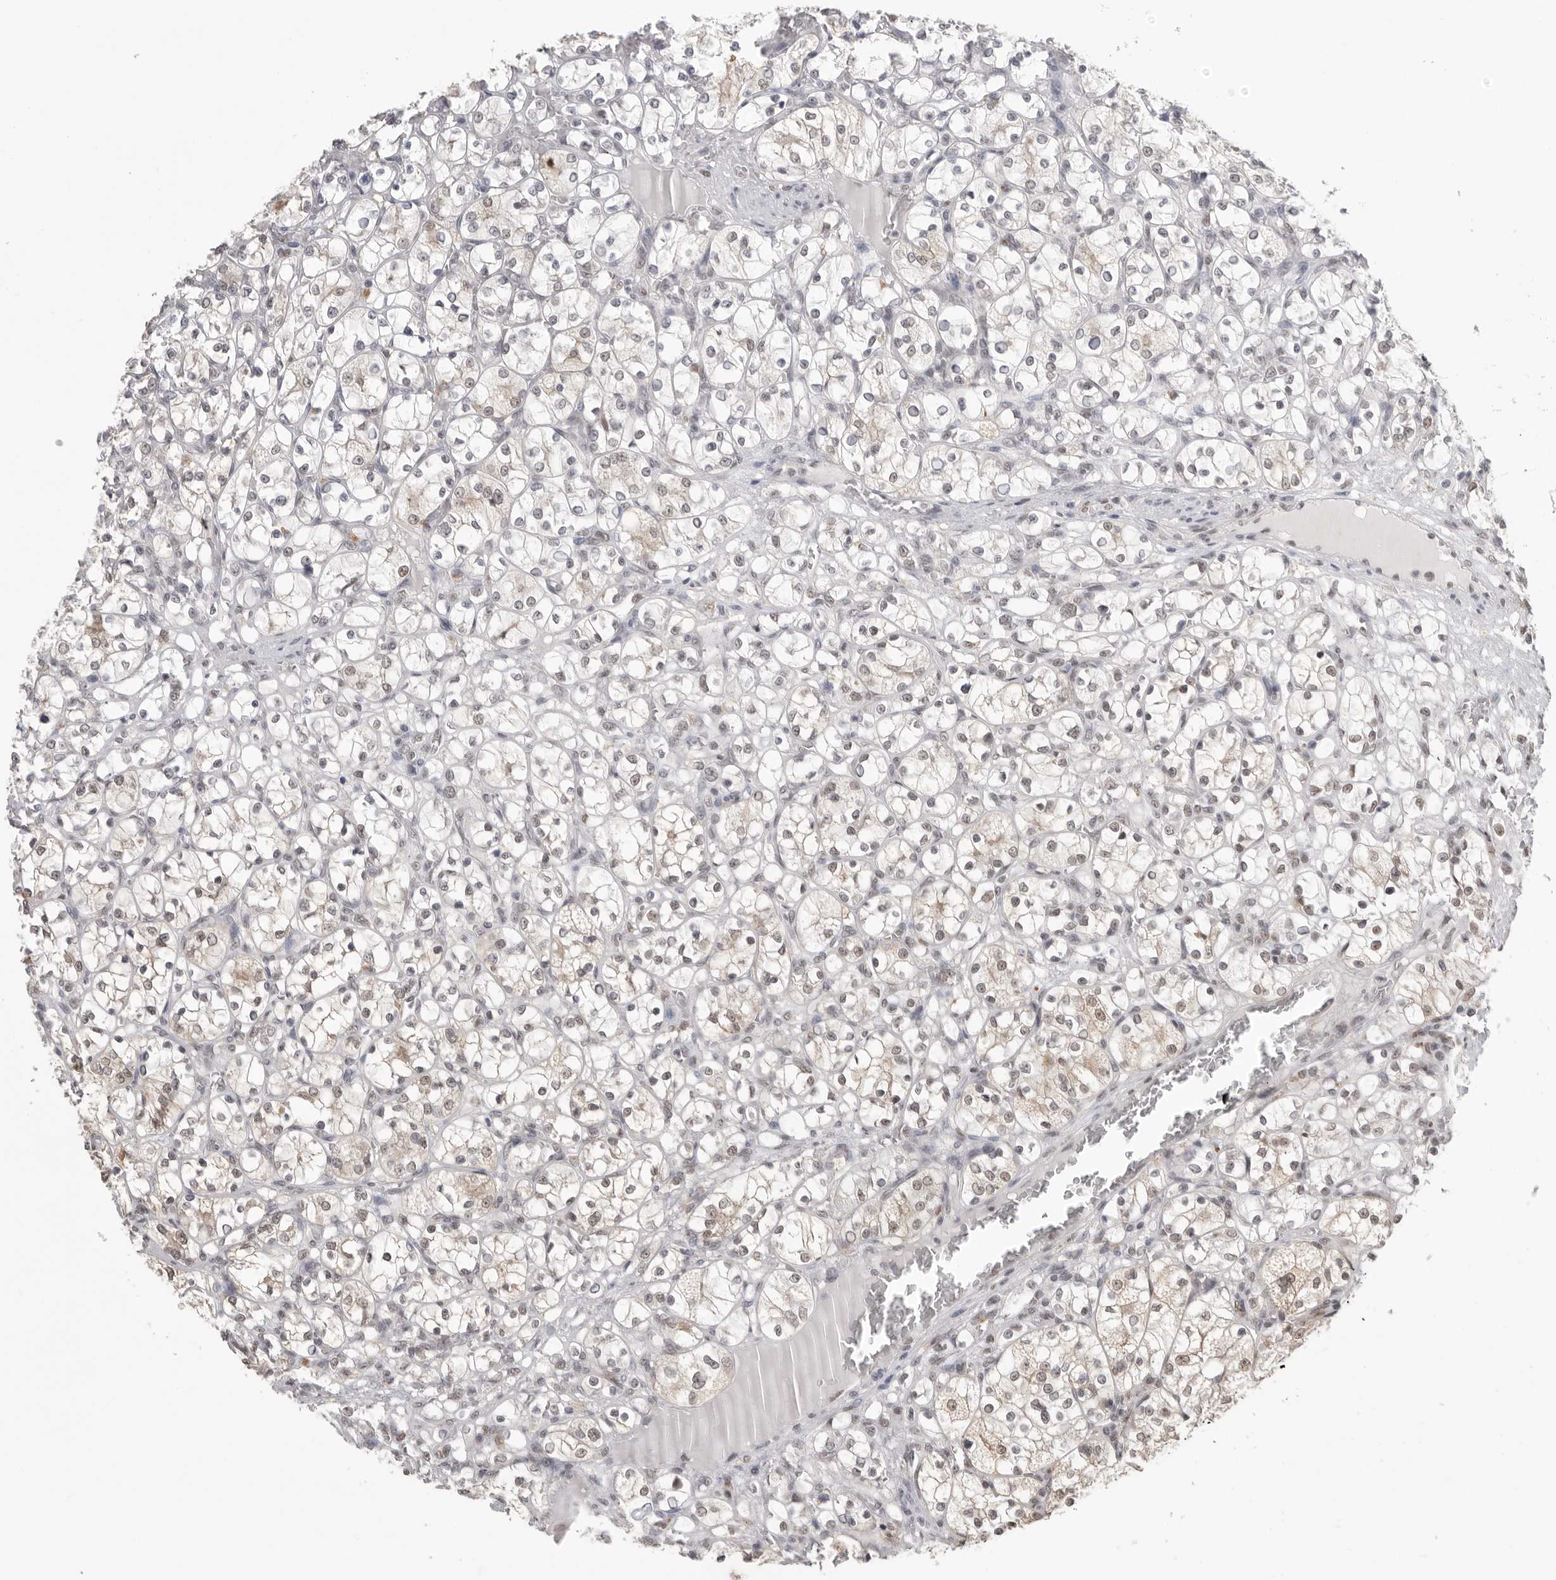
{"staining": {"intensity": "weak", "quantity": "<25%", "location": "cytoplasmic/membranous,nuclear"}, "tissue": "renal cancer", "cell_type": "Tumor cells", "image_type": "cancer", "snomed": [{"axis": "morphology", "description": "Adenocarcinoma, NOS"}, {"axis": "topography", "description": "Kidney"}], "caption": "An immunohistochemistry micrograph of renal cancer is shown. There is no staining in tumor cells of renal cancer. The staining is performed using DAB (3,3'-diaminobenzidine) brown chromogen with nuclei counter-stained in using hematoxylin.", "gene": "BCLAF3", "patient": {"sex": "female", "age": 69}}